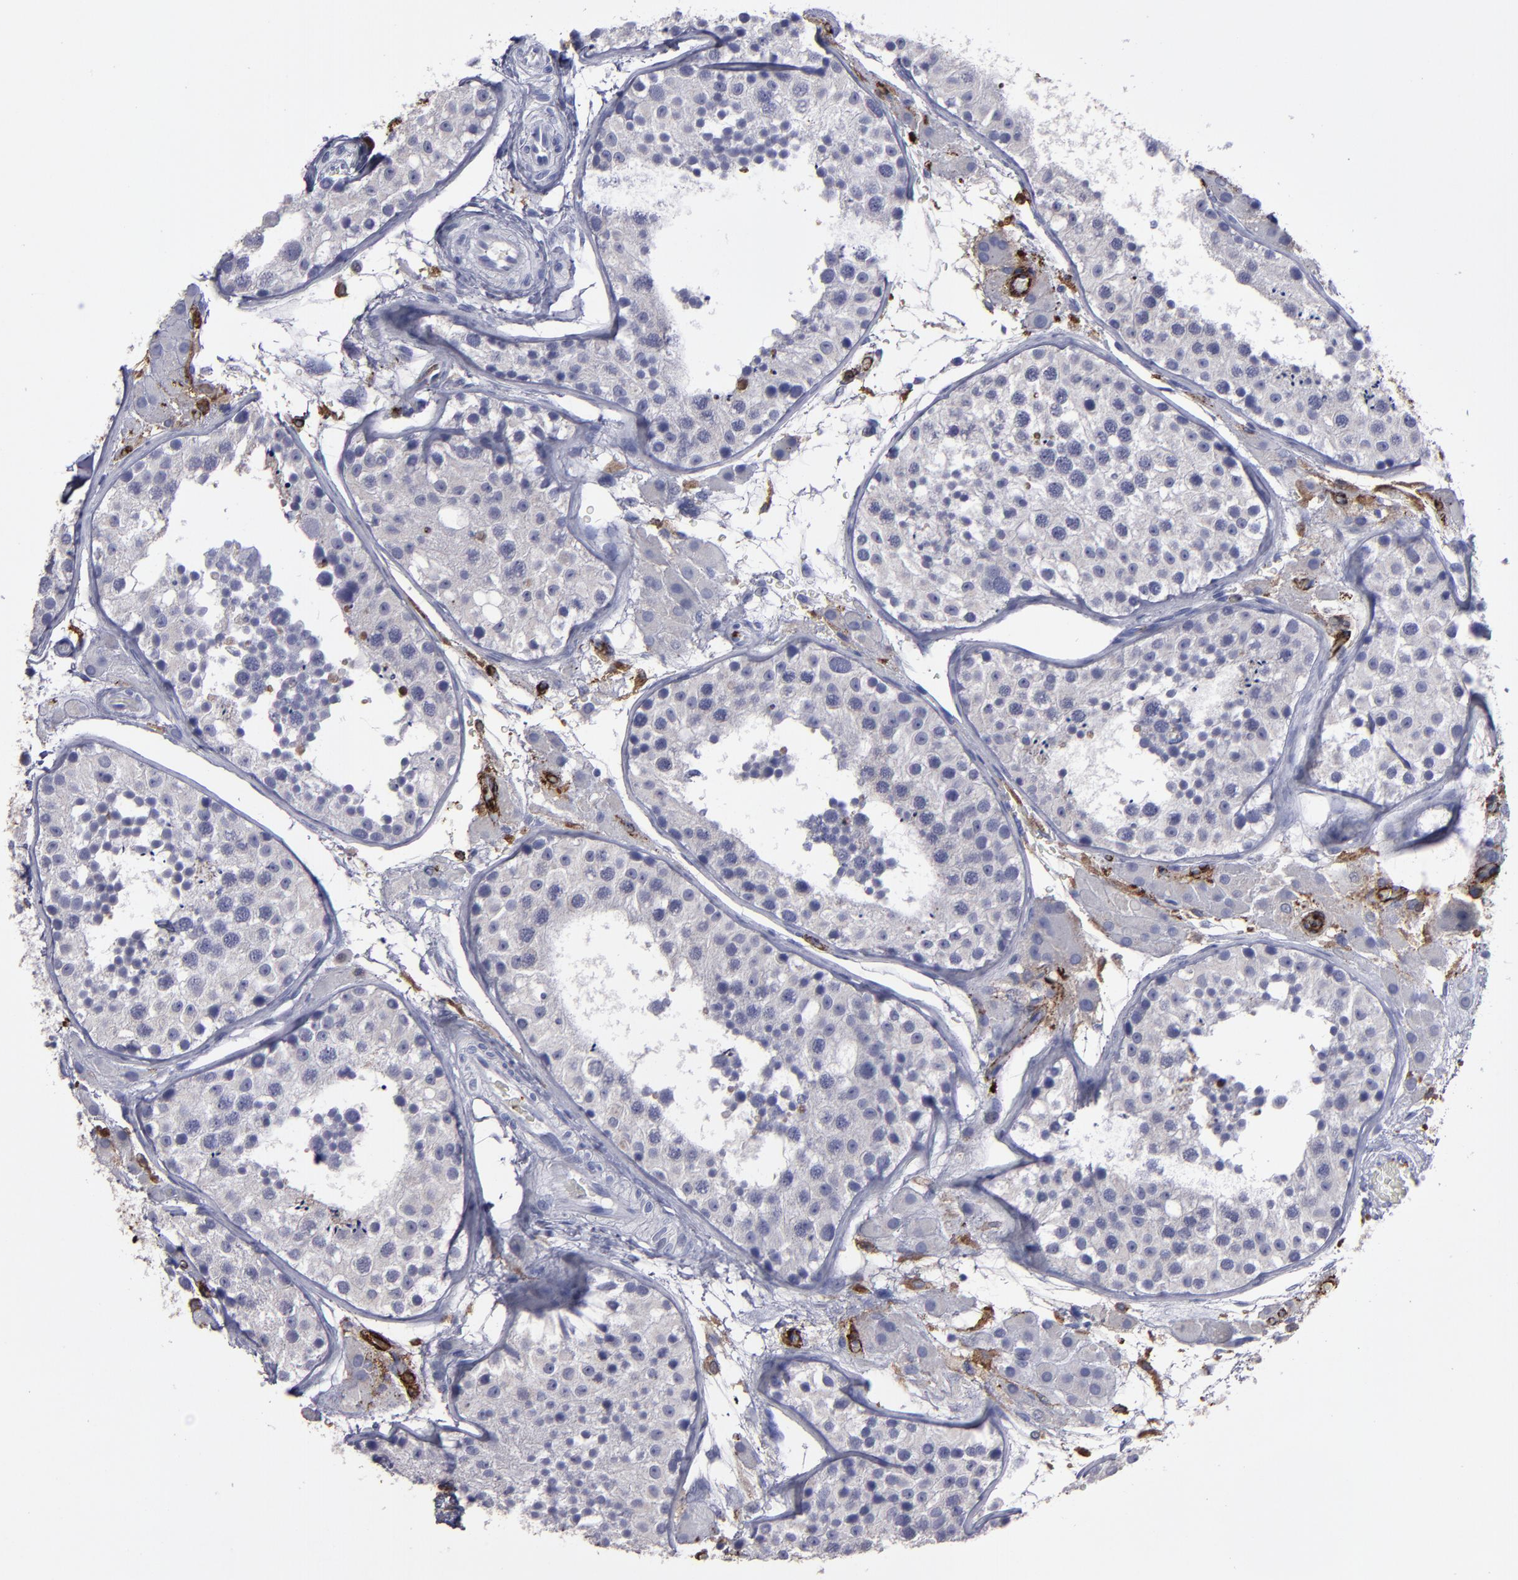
{"staining": {"intensity": "negative", "quantity": "none", "location": "none"}, "tissue": "testis", "cell_type": "Cells in seminiferous ducts", "image_type": "normal", "snomed": [{"axis": "morphology", "description": "Normal tissue, NOS"}, {"axis": "topography", "description": "Testis"}], "caption": "A high-resolution micrograph shows immunohistochemistry (IHC) staining of unremarkable testis, which demonstrates no significant staining in cells in seminiferous ducts. Nuclei are stained in blue.", "gene": "CD36", "patient": {"sex": "male", "age": 26}}